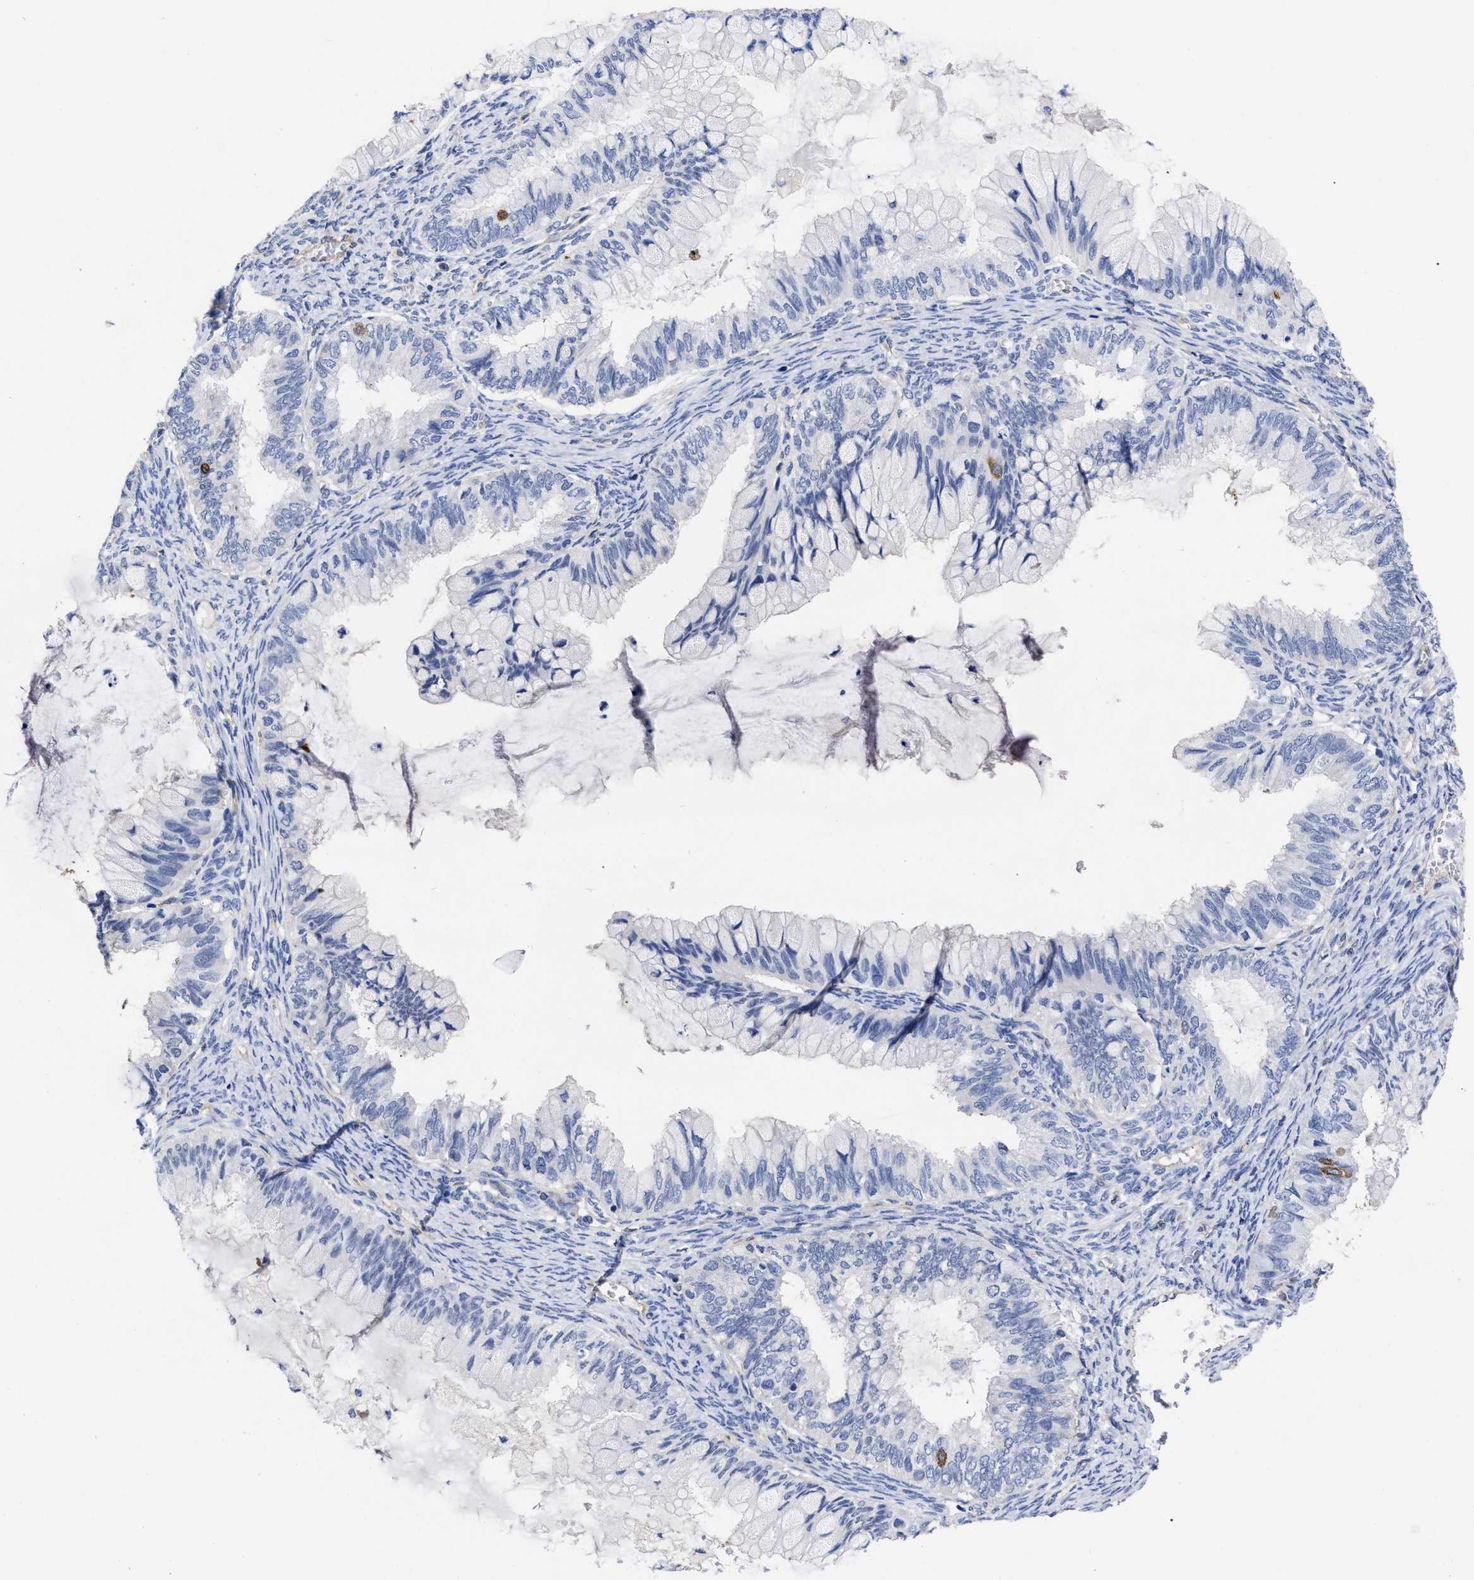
{"staining": {"intensity": "negative", "quantity": "none", "location": "none"}, "tissue": "ovarian cancer", "cell_type": "Tumor cells", "image_type": "cancer", "snomed": [{"axis": "morphology", "description": "Cystadenocarcinoma, mucinous, NOS"}, {"axis": "topography", "description": "Ovary"}], "caption": "Immunohistochemistry (IHC) photomicrograph of neoplastic tissue: human ovarian mucinous cystadenocarcinoma stained with DAB displays no significant protein expression in tumor cells.", "gene": "IRAG2", "patient": {"sex": "female", "age": 80}}